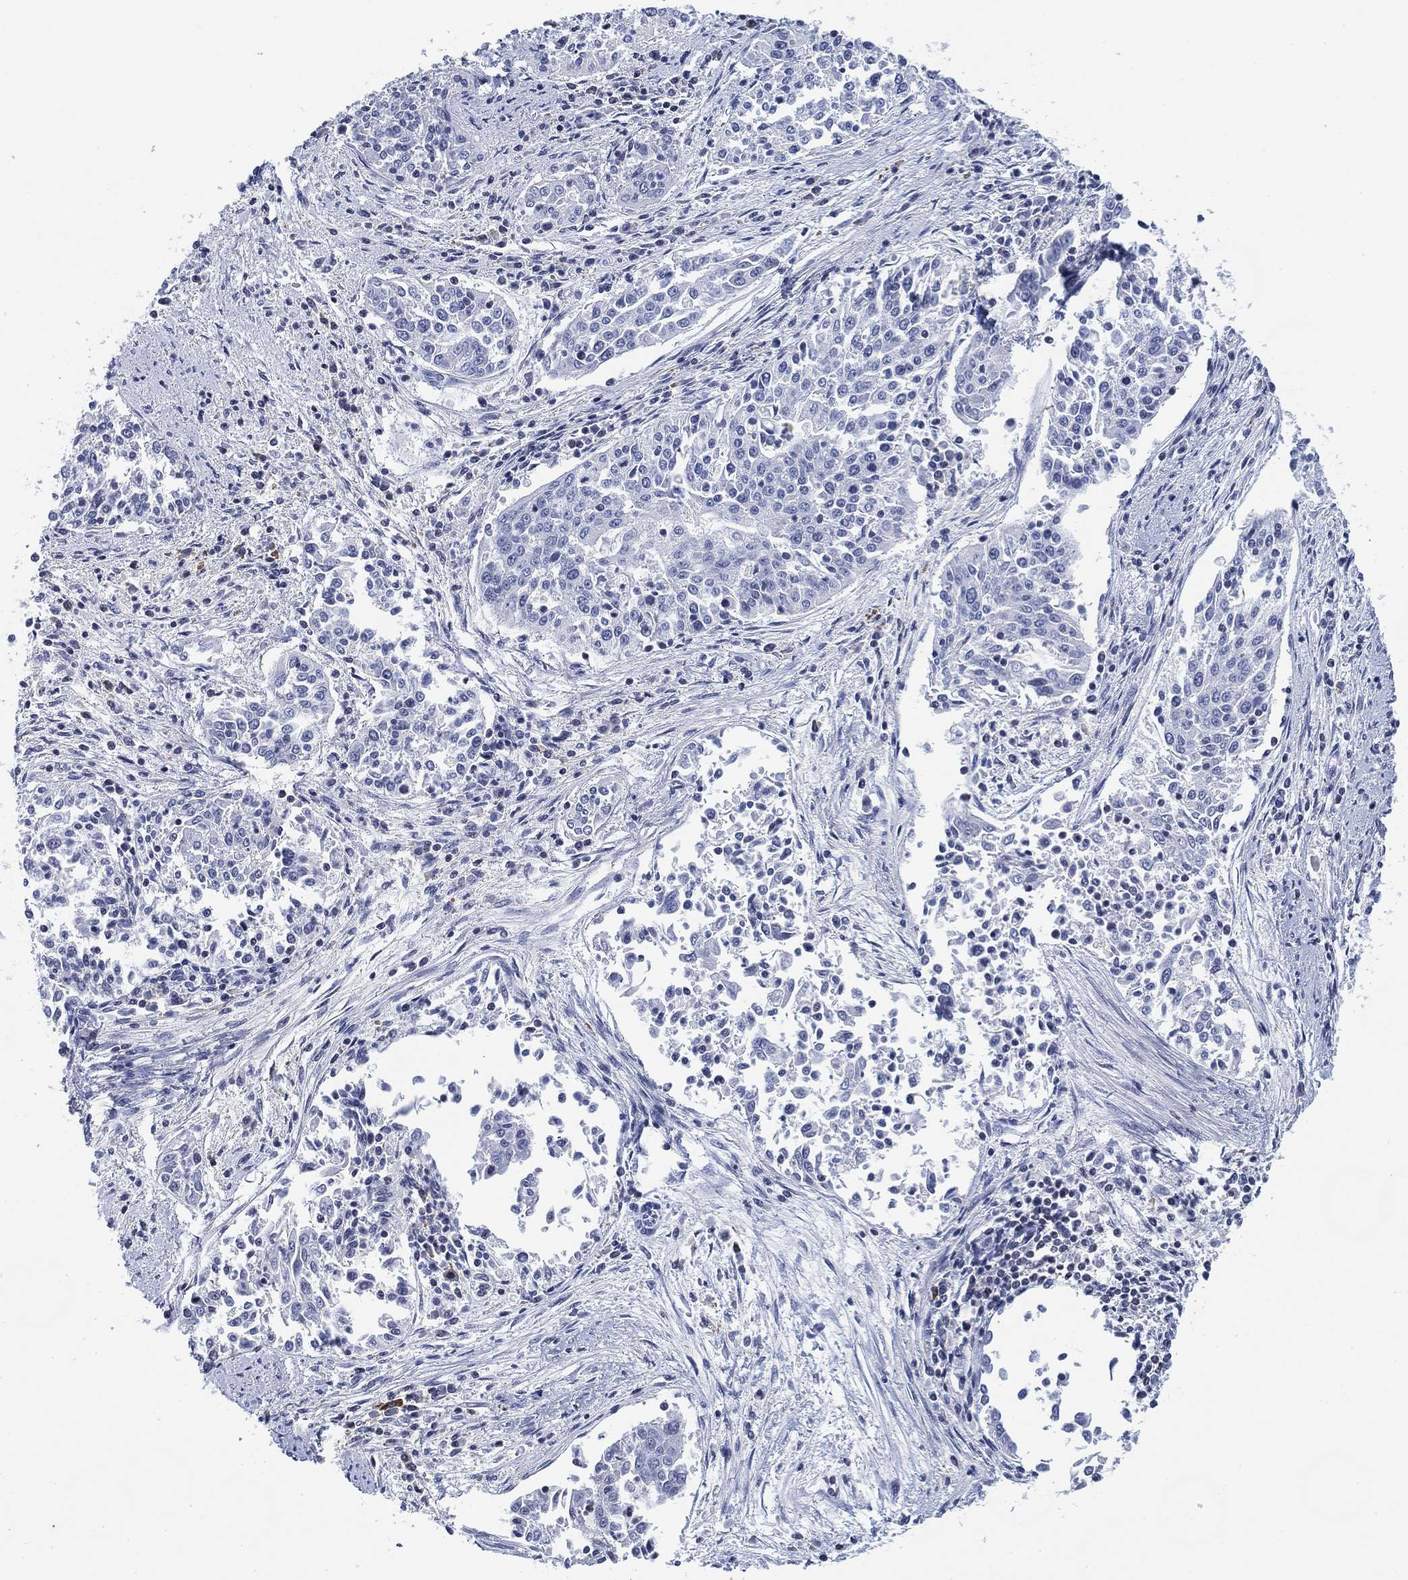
{"staining": {"intensity": "negative", "quantity": "none", "location": "none"}, "tissue": "cervical cancer", "cell_type": "Tumor cells", "image_type": "cancer", "snomed": [{"axis": "morphology", "description": "Squamous cell carcinoma, NOS"}, {"axis": "topography", "description": "Cervix"}], "caption": "A high-resolution micrograph shows immunohistochemistry (IHC) staining of cervical cancer (squamous cell carcinoma), which exhibits no significant positivity in tumor cells. (Stains: DAB (3,3'-diaminobenzidine) immunohistochemistry with hematoxylin counter stain, Microscopy: brightfield microscopy at high magnification).", "gene": "FYB1", "patient": {"sex": "female", "age": 41}}